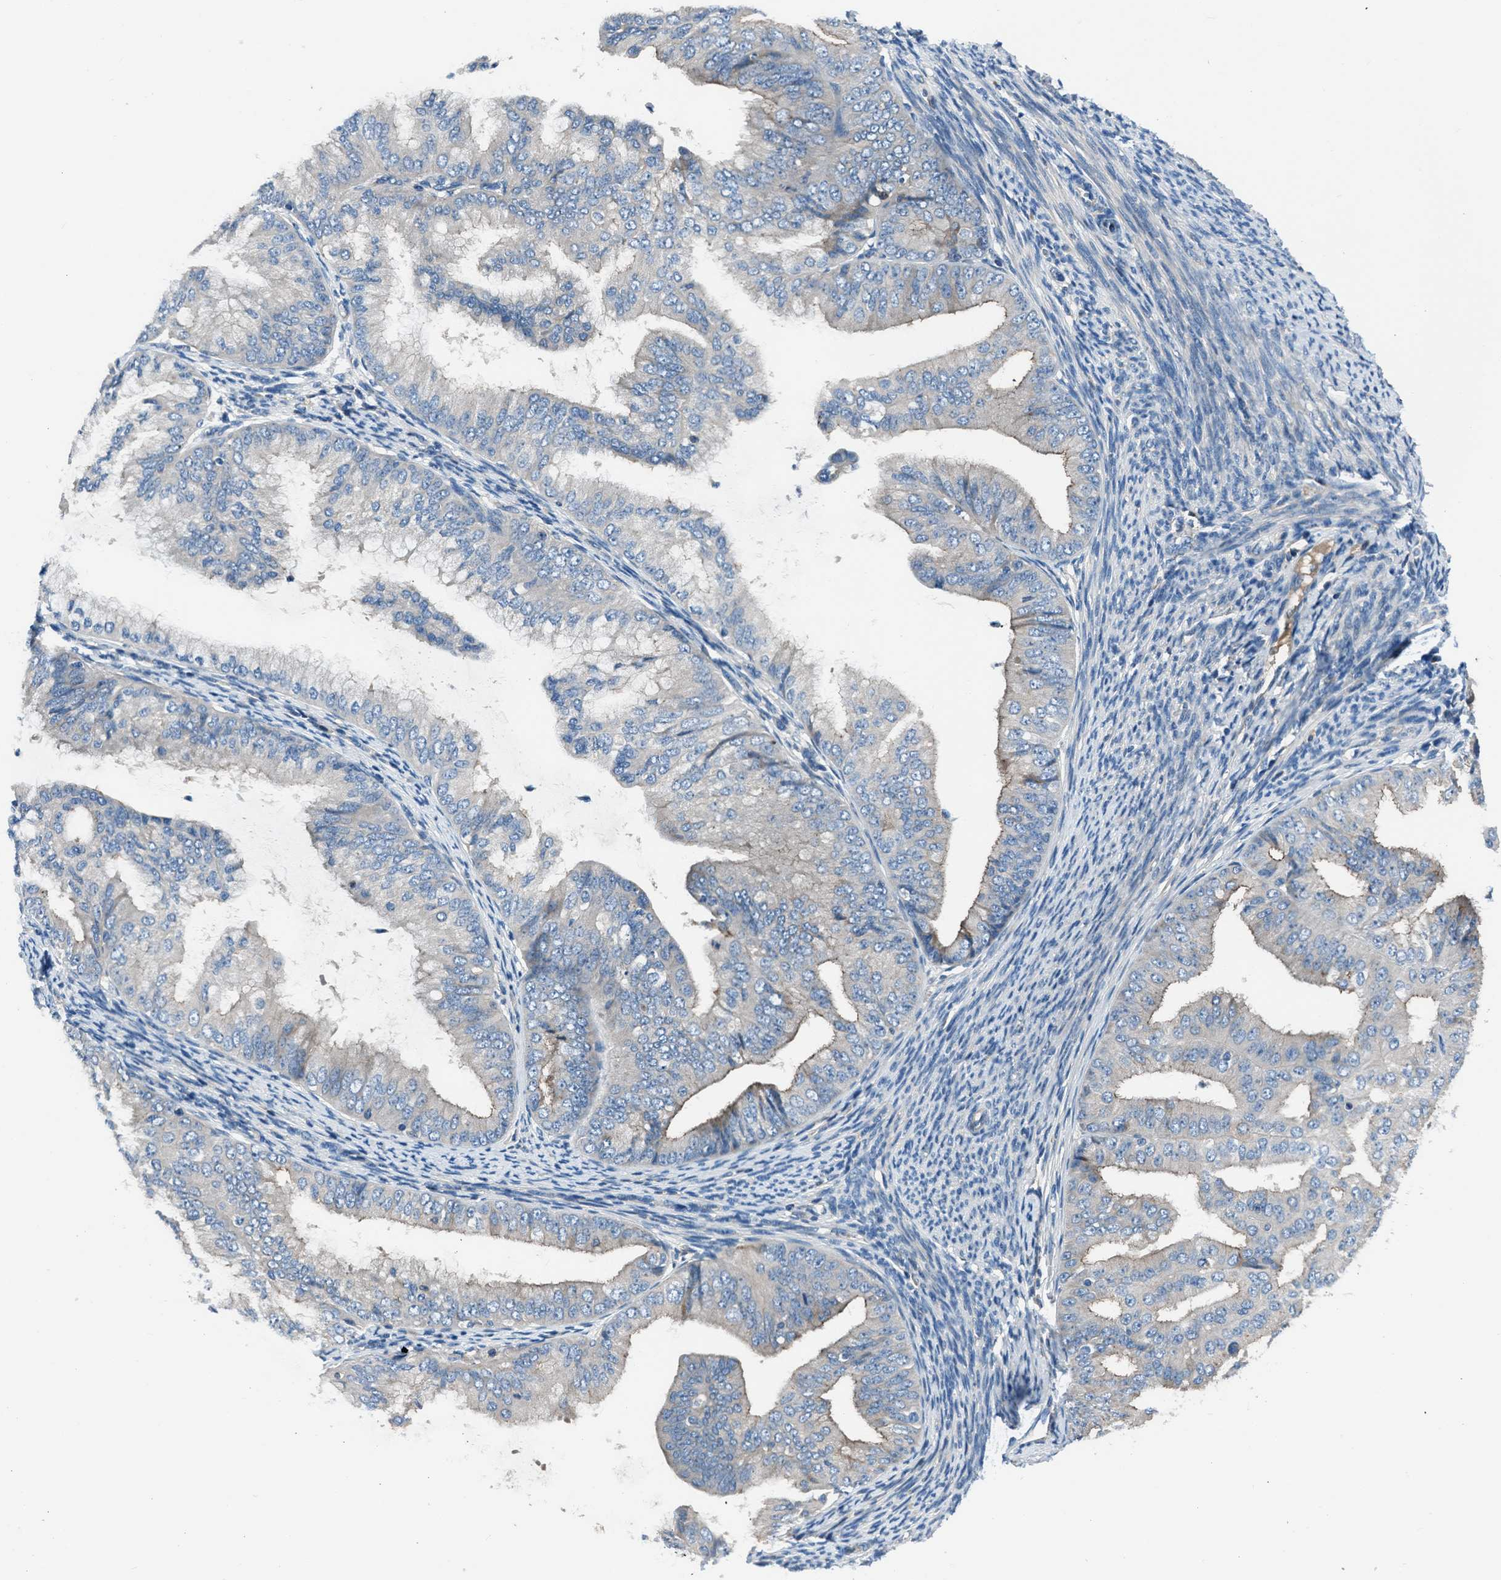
{"staining": {"intensity": "negative", "quantity": "none", "location": "none"}, "tissue": "endometrial cancer", "cell_type": "Tumor cells", "image_type": "cancer", "snomed": [{"axis": "morphology", "description": "Adenocarcinoma, NOS"}, {"axis": "topography", "description": "Endometrium"}], "caption": "This micrograph is of endometrial adenocarcinoma stained with immunohistochemistry to label a protein in brown with the nuclei are counter-stained blue. There is no staining in tumor cells. The staining is performed using DAB (3,3'-diaminobenzidine) brown chromogen with nuclei counter-stained in using hematoxylin.", "gene": "SLC38A6", "patient": {"sex": "female", "age": 63}}